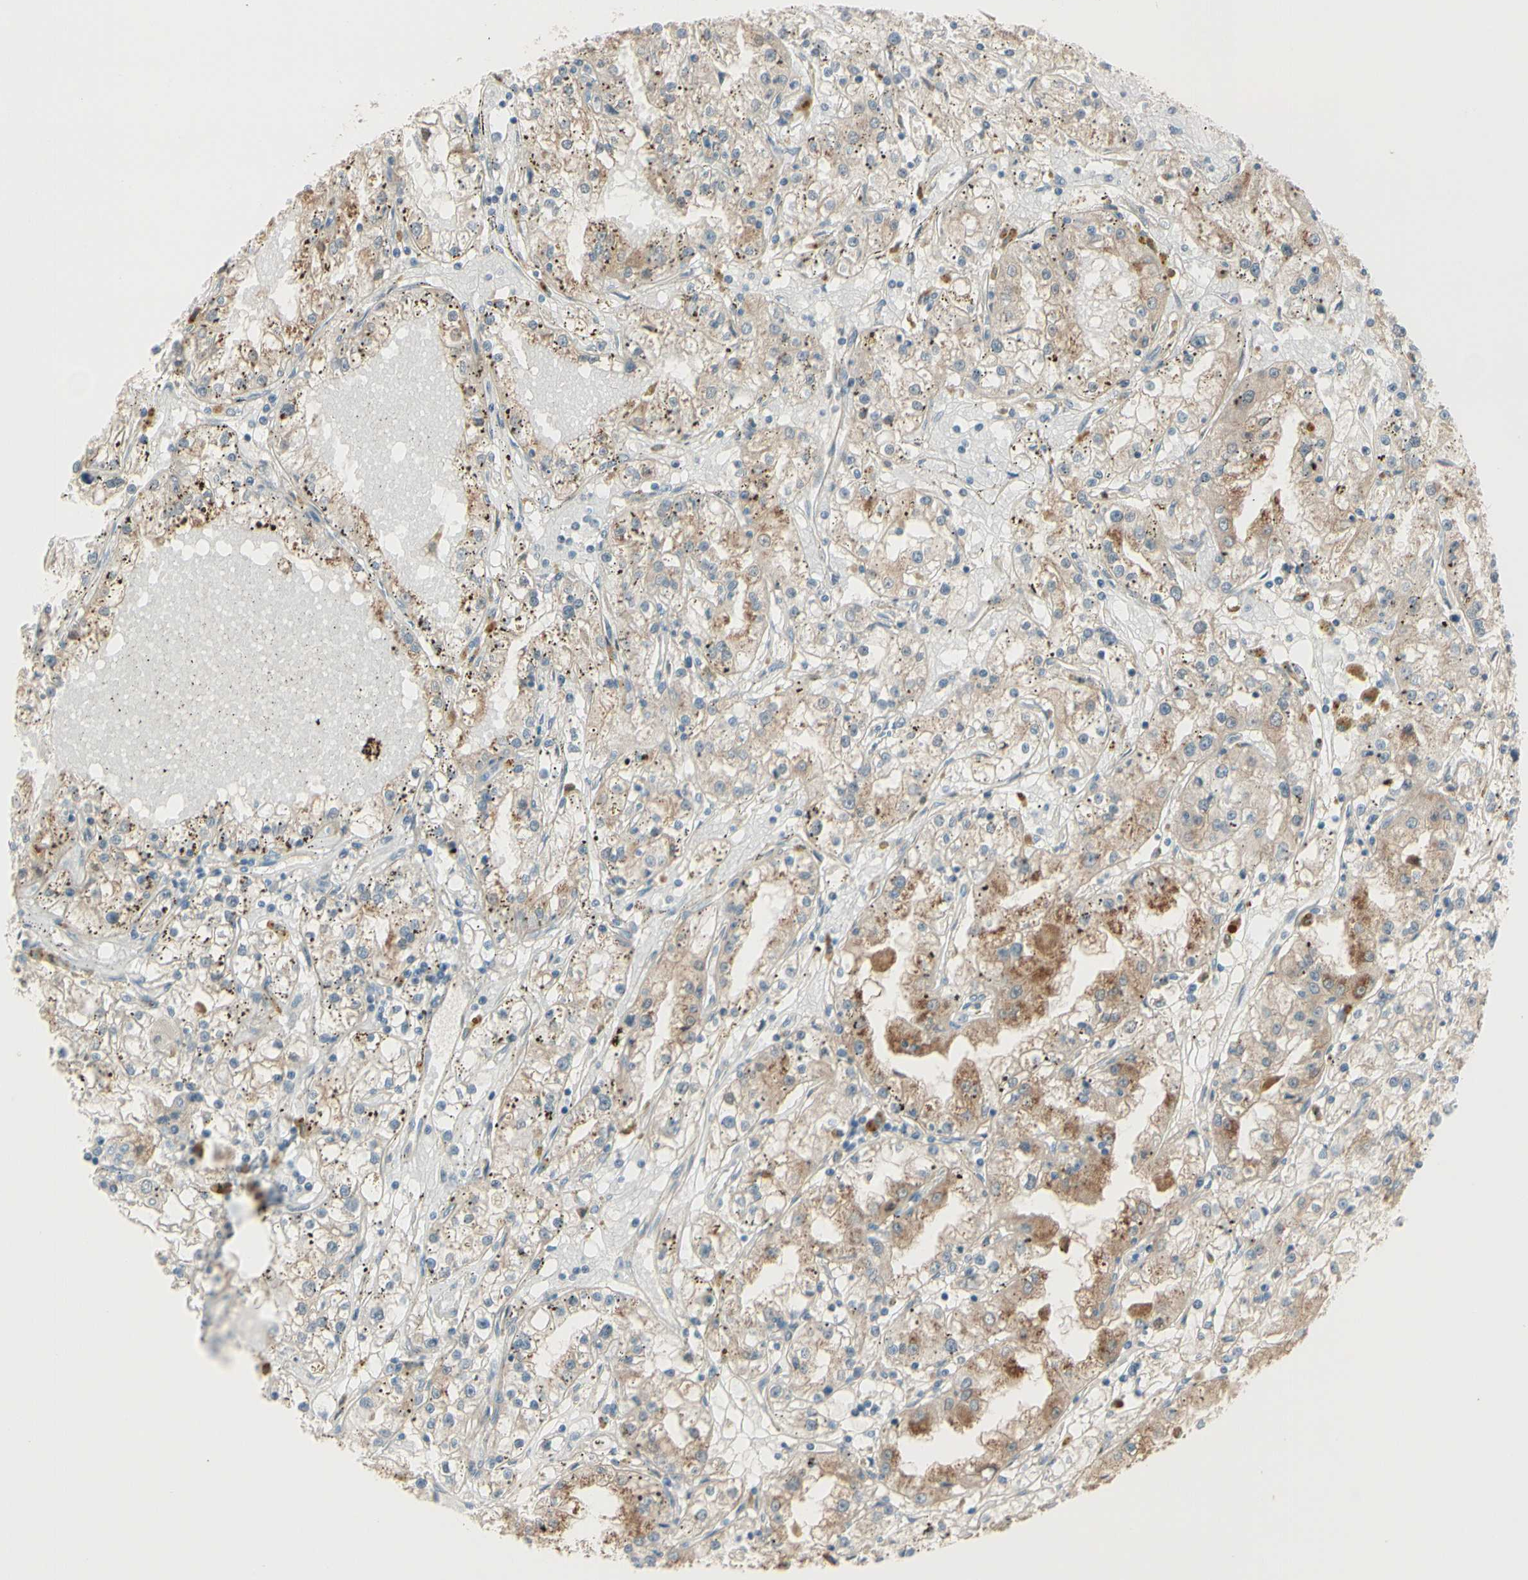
{"staining": {"intensity": "moderate", "quantity": "<25%", "location": "cytoplasmic/membranous"}, "tissue": "renal cancer", "cell_type": "Tumor cells", "image_type": "cancer", "snomed": [{"axis": "morphology", "description": "Adenocarcinoma, NOS"}, {"axis": "topography", "description": "Kidney"}], "caption": "IHC of human renal adenocarcinoma reveals low levels of moderate cytoplasmic/membranous staining in approximately <25% of tumor cells.", "gene": "EPHA3", "patient": {"sex": "male", "age": 56}}